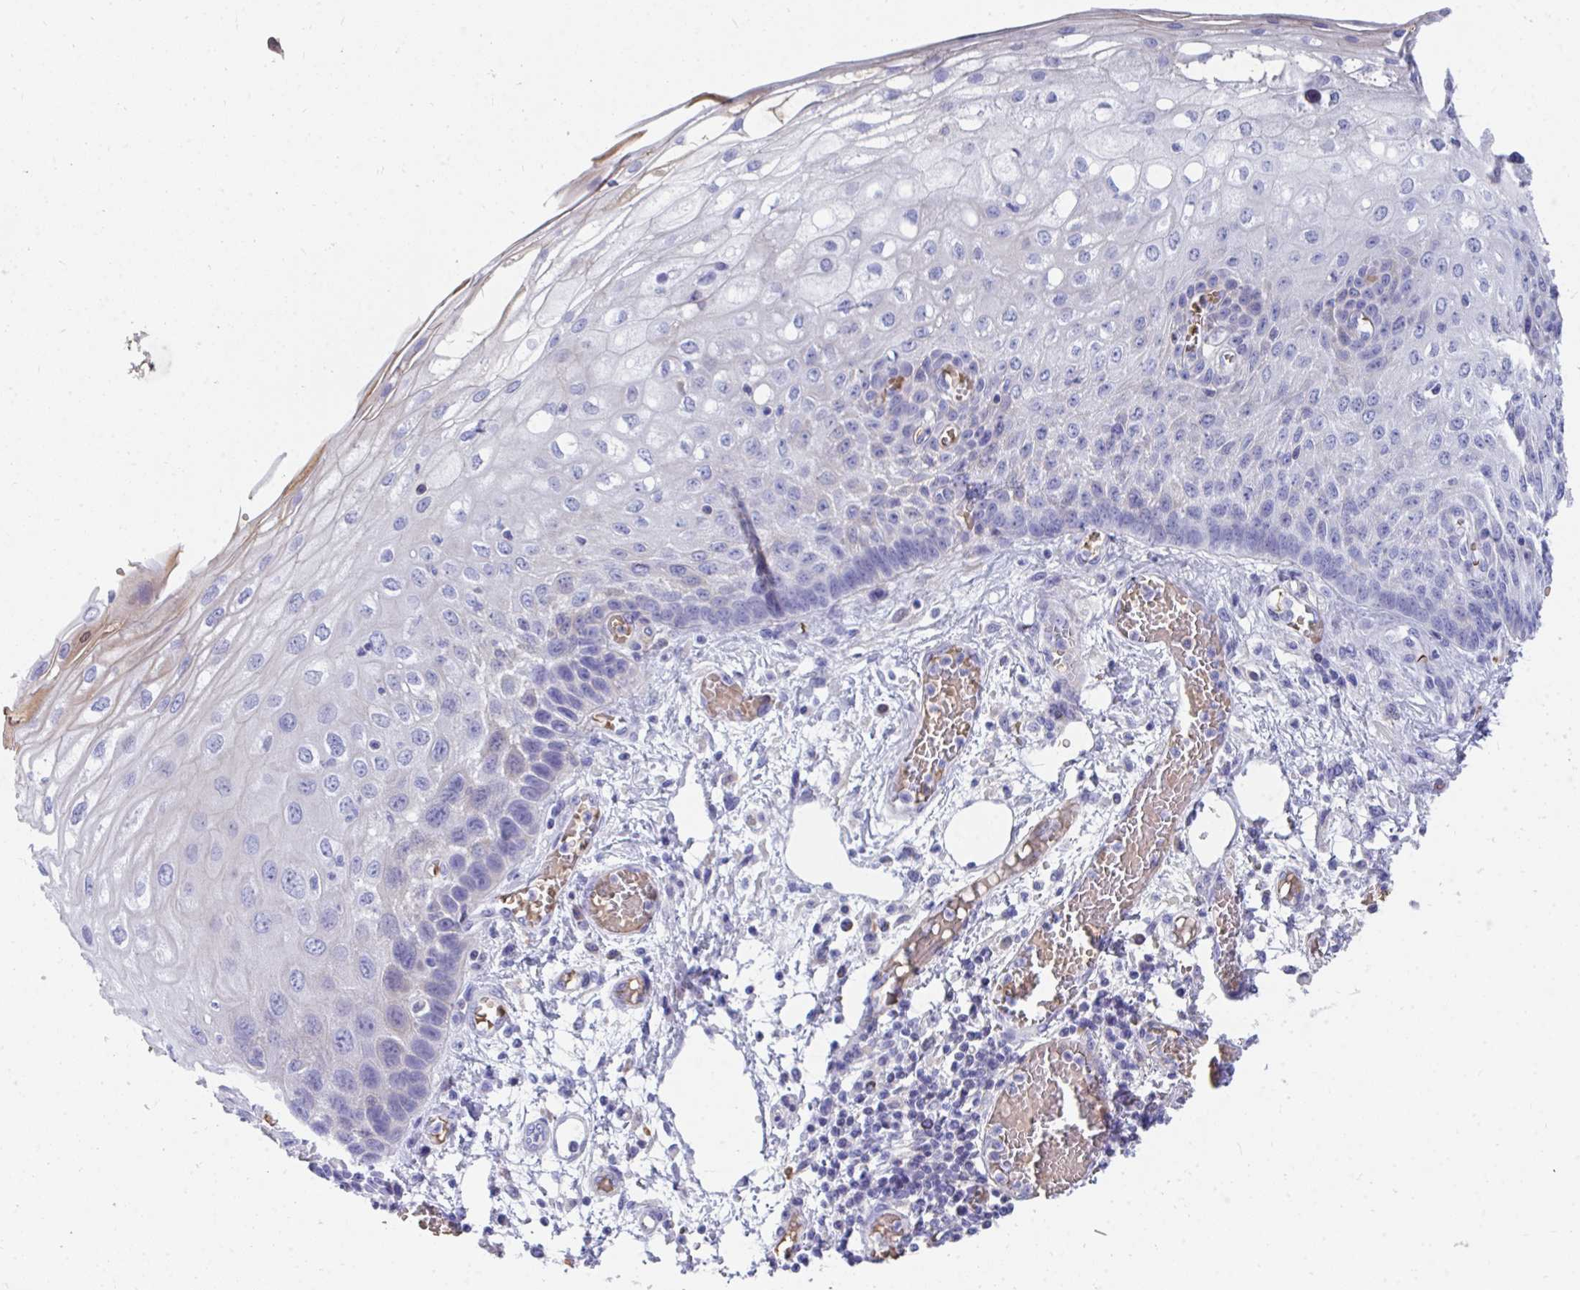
{"staining": {"intensity": "negative", "quantity": "none", "location": "none"}, "tissue": "esophagus", "cell_type": "Squamous epithelial cells", "image_type": "normal", "snomed": [{"axis": "morphology", "description": "Normal tissue, NOS"}, {"axis": "morphology", "description": "Adenocarcinoma, NOS"}, {"axis": "topography", "description": "Esophagus"}], "caption": "Immunohistochemistry (IHC) histopathology image of normal esophagus stained for a protein (brown), which reveals no staining in squamous epithelial cells.", "gene": "MROH2B", "patient": {"sex": "male", "age": 81}}